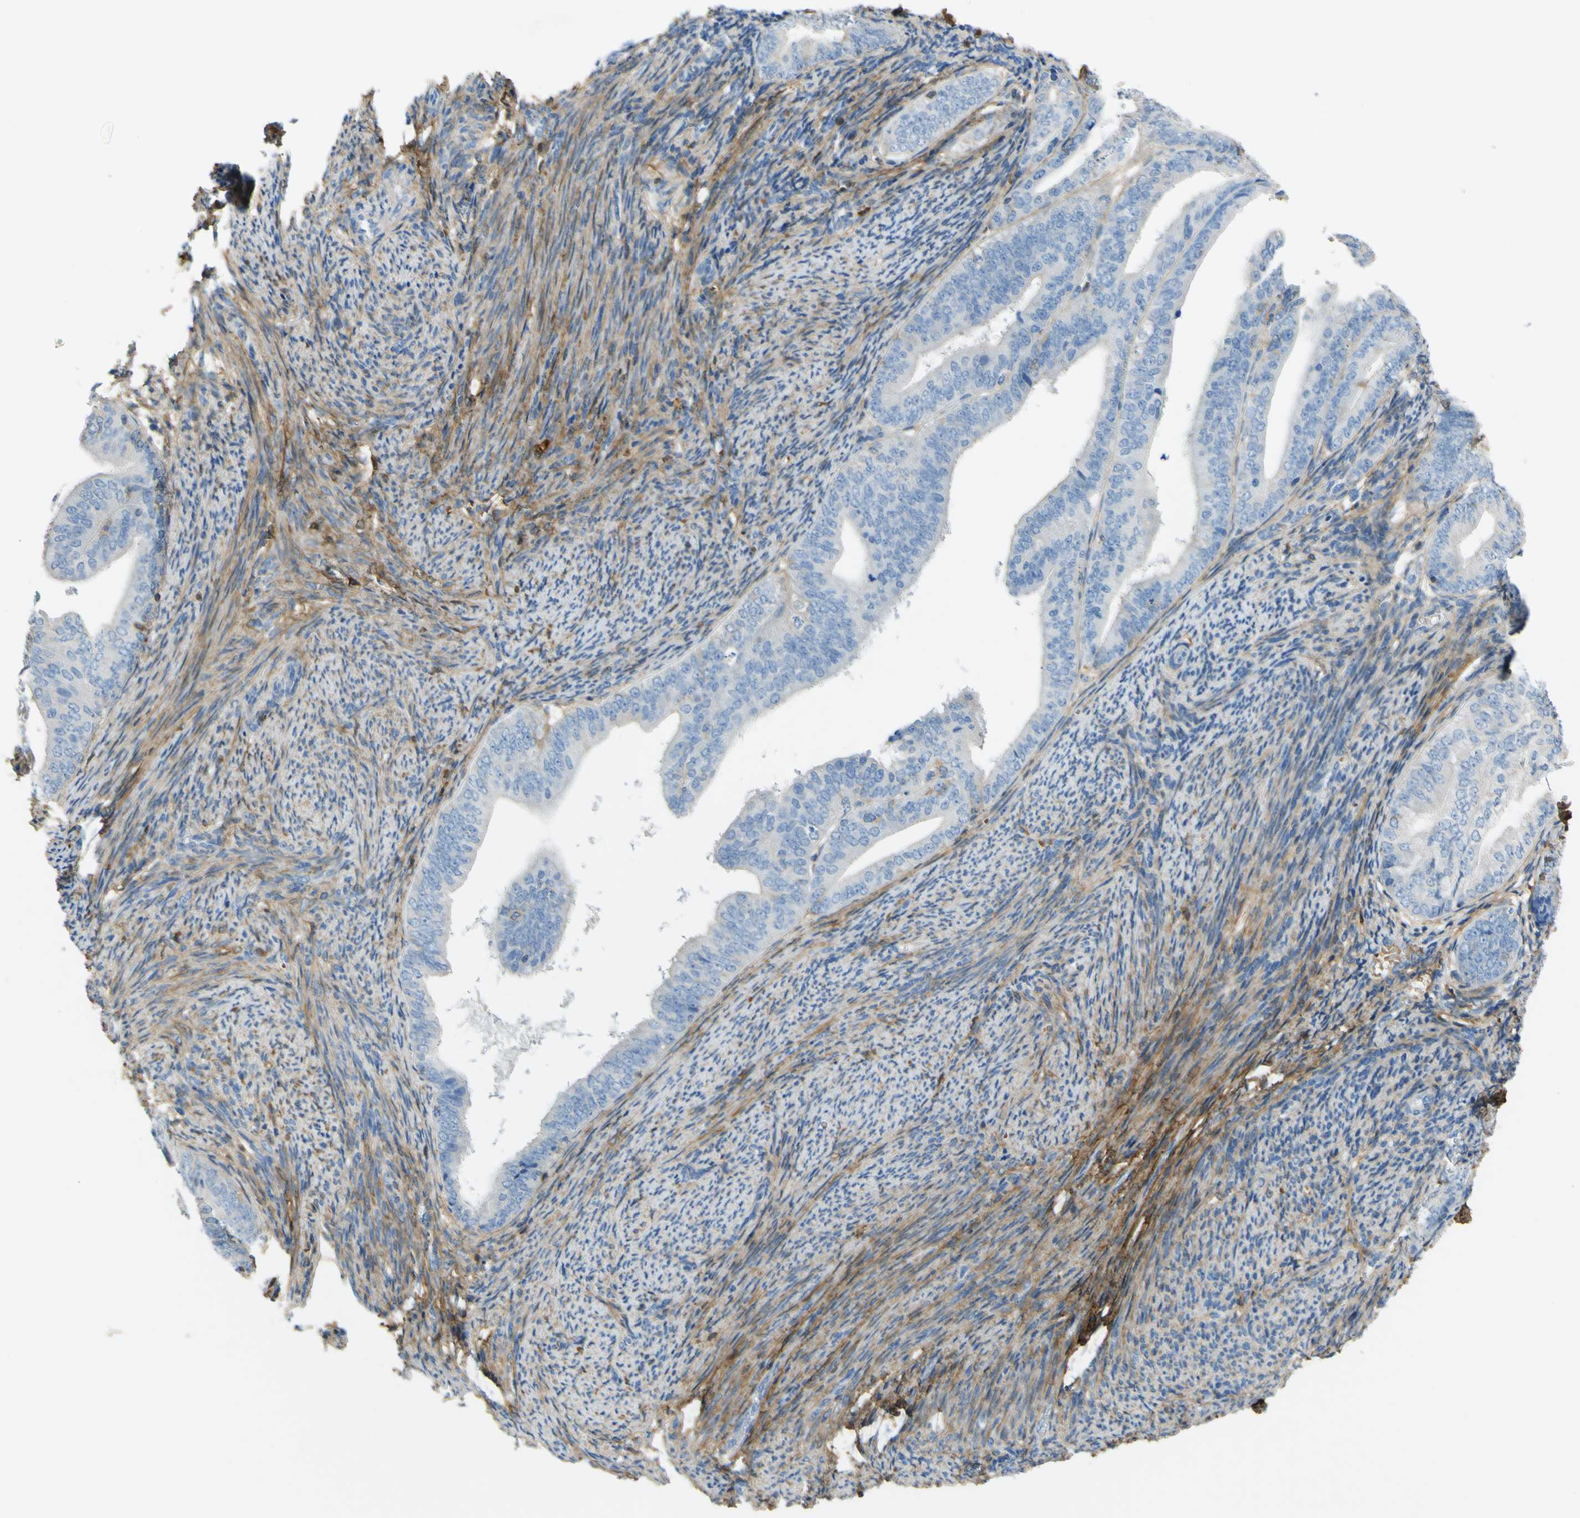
{"staining": {"intensity": "weak", "quantity": "<25%", "location": "cytoplasmic/membranous"}, "tissue": "endometrial cancer", "cell_type": "Tumor cells", "image_type": "cancer", "snomed": [{"axis": "morphology", "description": "Adenocarcinoma, NOS"}, {"axis": "topography", "description": "Endometrium"}], "caption": "The image shows no significant positivity in tumor cells of endometrial cancer (adenocarcinoma).", "gene": "OGN", "patient": {"sex": "female", "age": 63}}